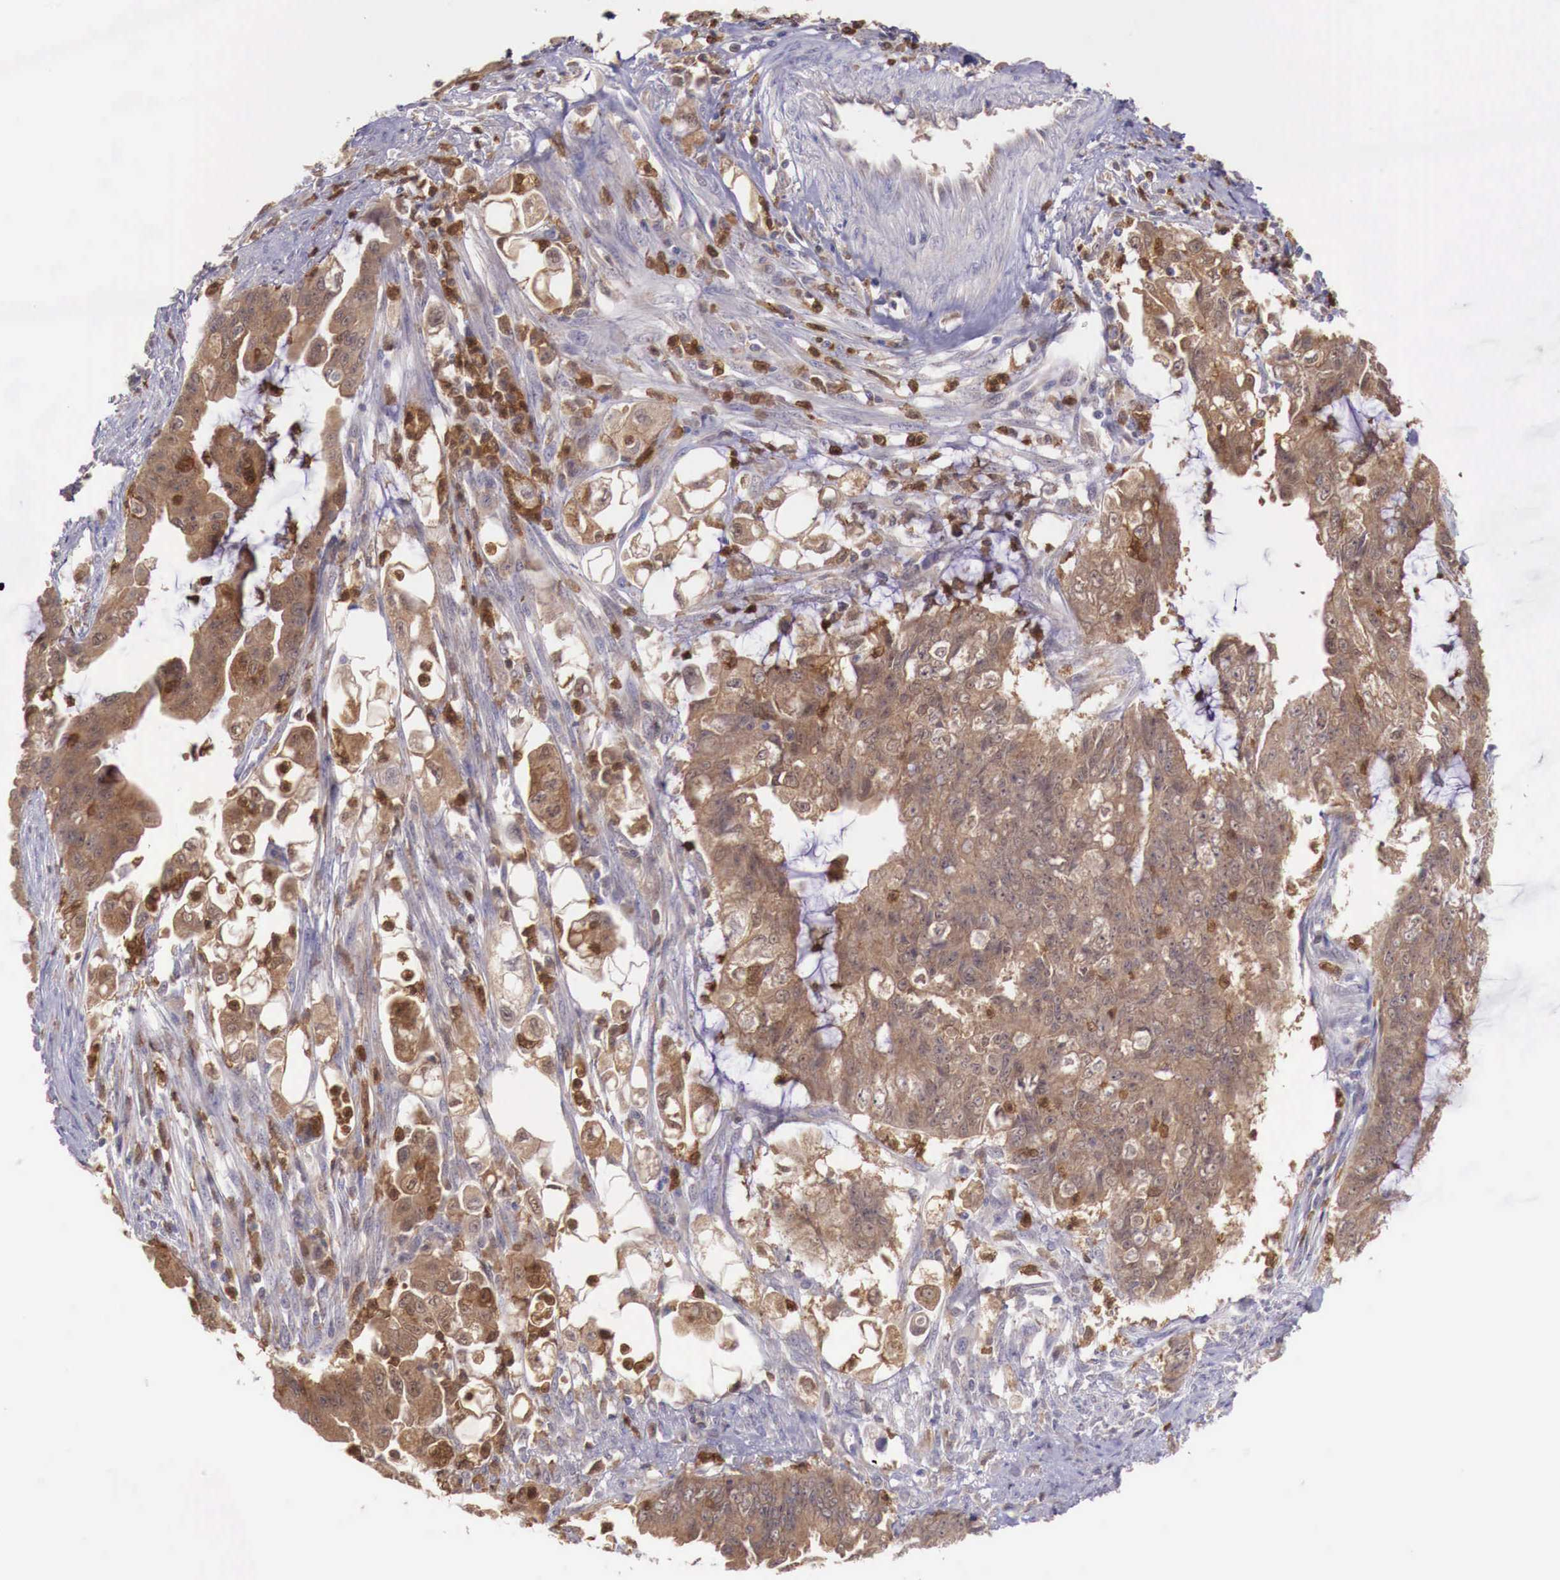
{"staining": {"intensity": "moderate", "quantity": ">75%", "location": "cytoplasmic/membranous"}, "tissue": "endometrial cancer", "cell_type": "Tumor cells", "image_type": "cancer", "snomed": [{"axis": "morphology", "description": "Adenocarcinoma, NOS"}, {"axis": "topography", "description": "Endometrium"}], "caption": "DAB (3,3'-diaminobenzidine) immunohistochemical staining of endometrial cancer displays moderate cytoplasmic/membranous protein positivity in about >75% of tumor cells. The staining was performed using DAB, with brown indicating positive protein expression. Nuclei are stained blue with hematoxylin.", "gene": "GAB2", "patient": {"sex": "female", "age": 75}}